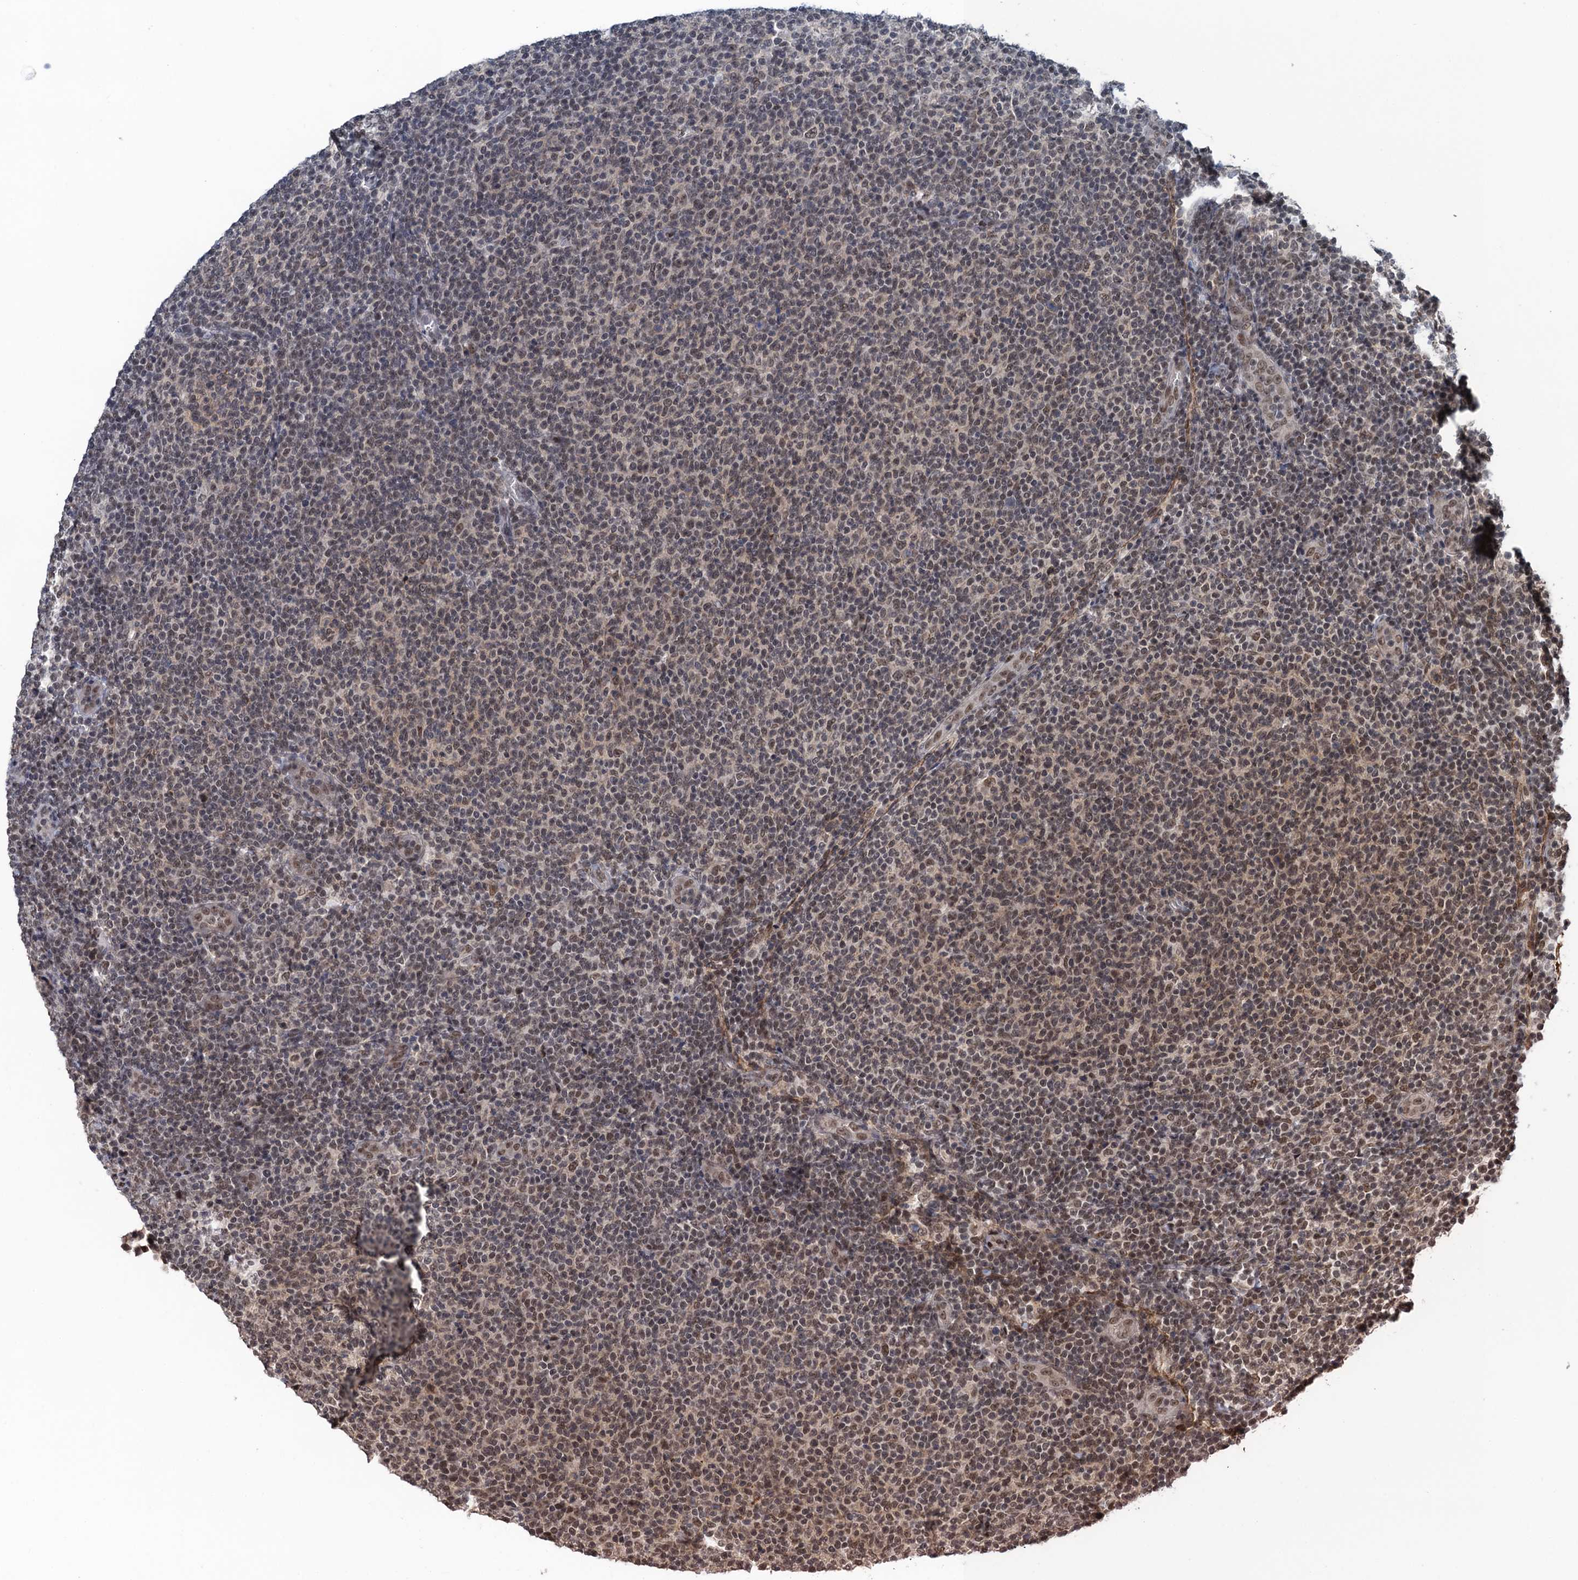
{"staining": {"intensity": "moderate", "quantity": ">75%", "location": "nuclear"}, "tissue": "lymphoma", "cell_type": "Tumor cells", "image_type": "cancer", "snomed": [{"axis": "morphology", "description": "Malignant lymphoma, non-Hodgkin's type, Low grade"}, {"axis": "topography", "description": "Lymph node"}], "caption": "Tumor cells exhibit medium levels of moderate nuclear positivity in about >75% of cells in lymphoma.", "gene": "SAE1", "patient": {"sex": "male", "age": 66}}